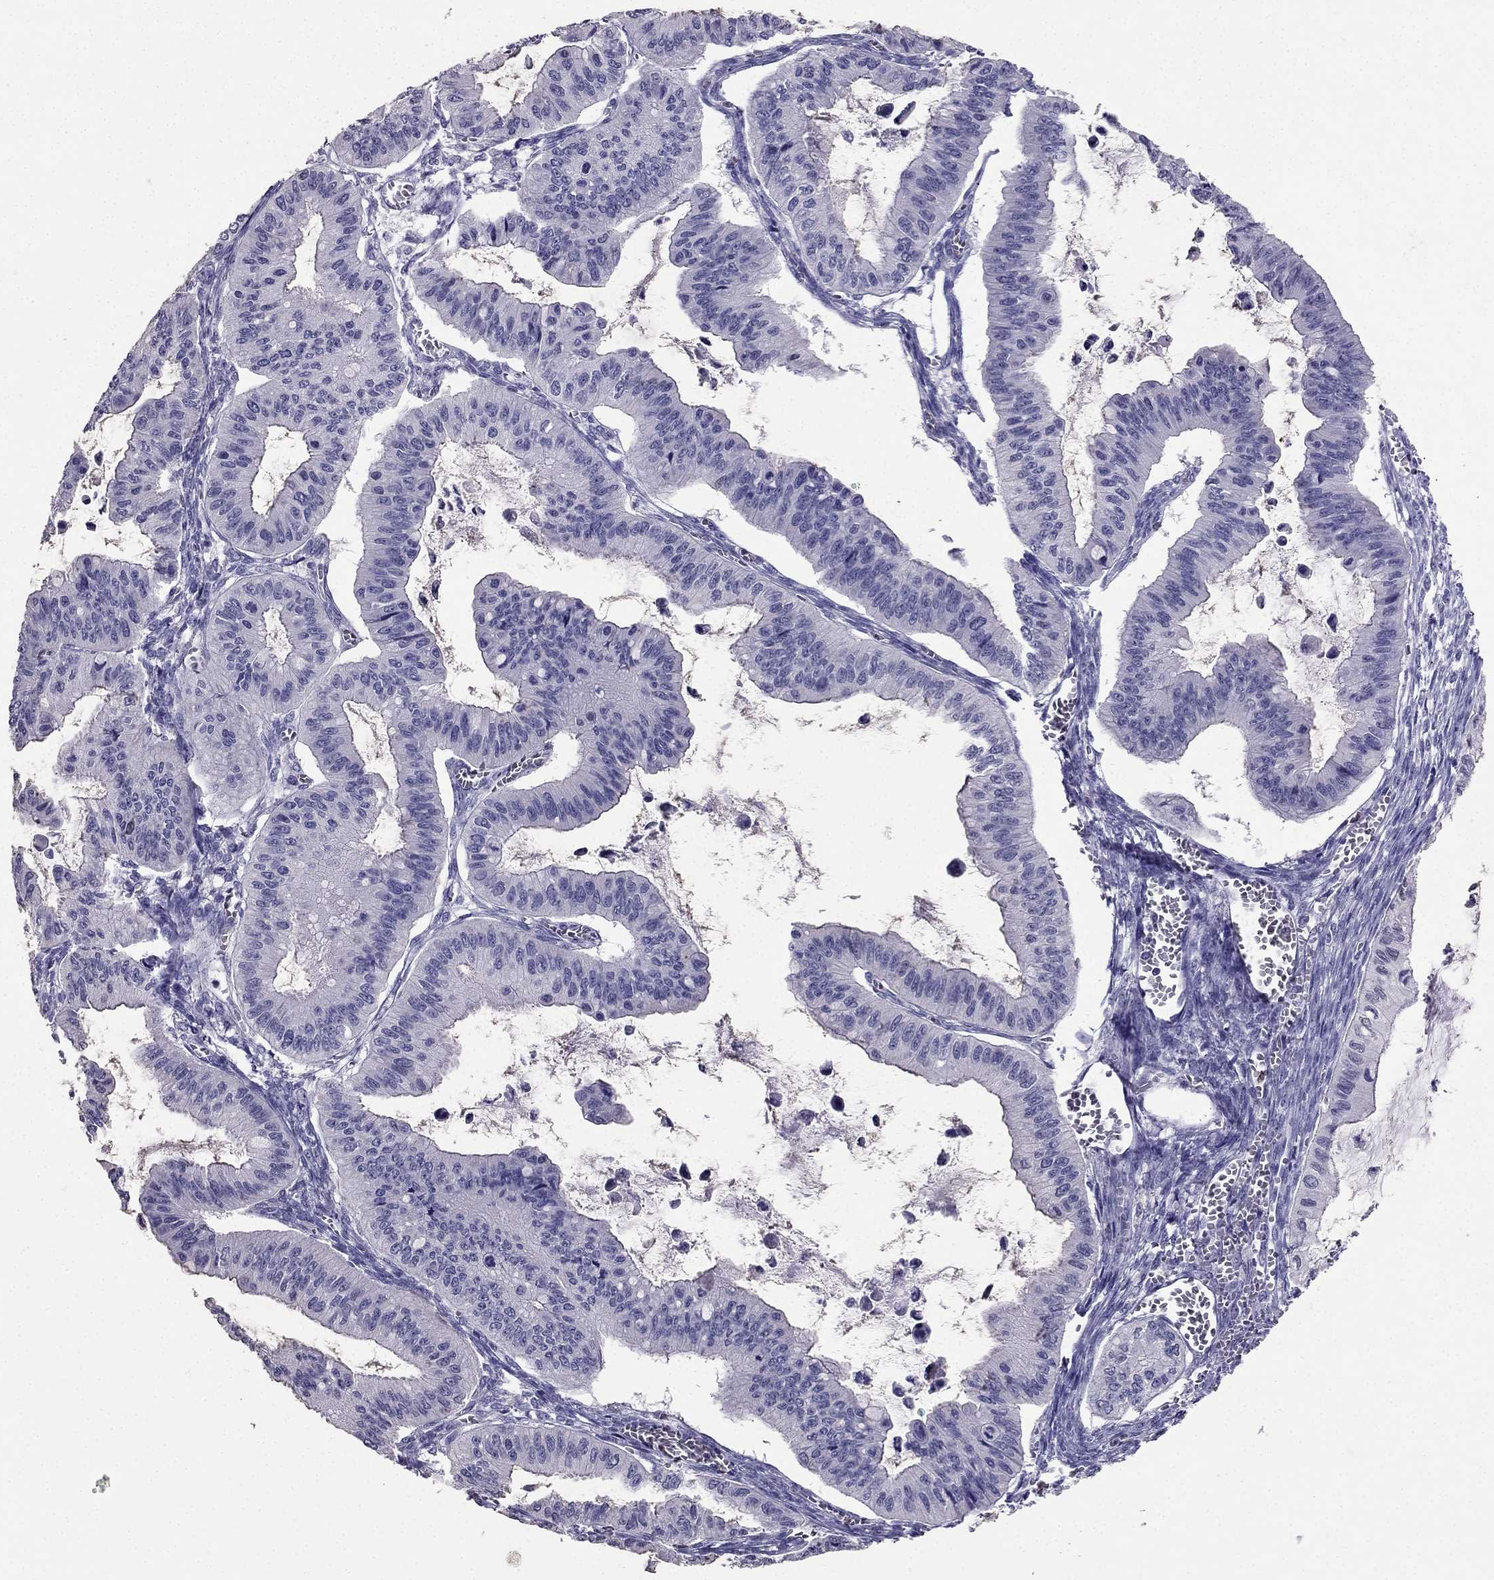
{"staining": {"intensity": "negative", "quantity": "none", "location": "none"}, "tissue": "ovarian cancer", "cell_type": "Tumor cells", "image_type": "cancer", "snomed": [{"axis": "morphology", "description": "Cystadenocarcinoma, mucinous, NOS"}, {"axis": "topography", "description": "Ovary"}], "caption": "Tumor cells are negative for brown protein staining in ovarian cancer (mucinous cystadenocarcinoma). (Brightfield microscopy of DAB immunohistochemistry at high magnification).", "gene": "ARID3A", "patient": {"sex": "female", "age": 72}}